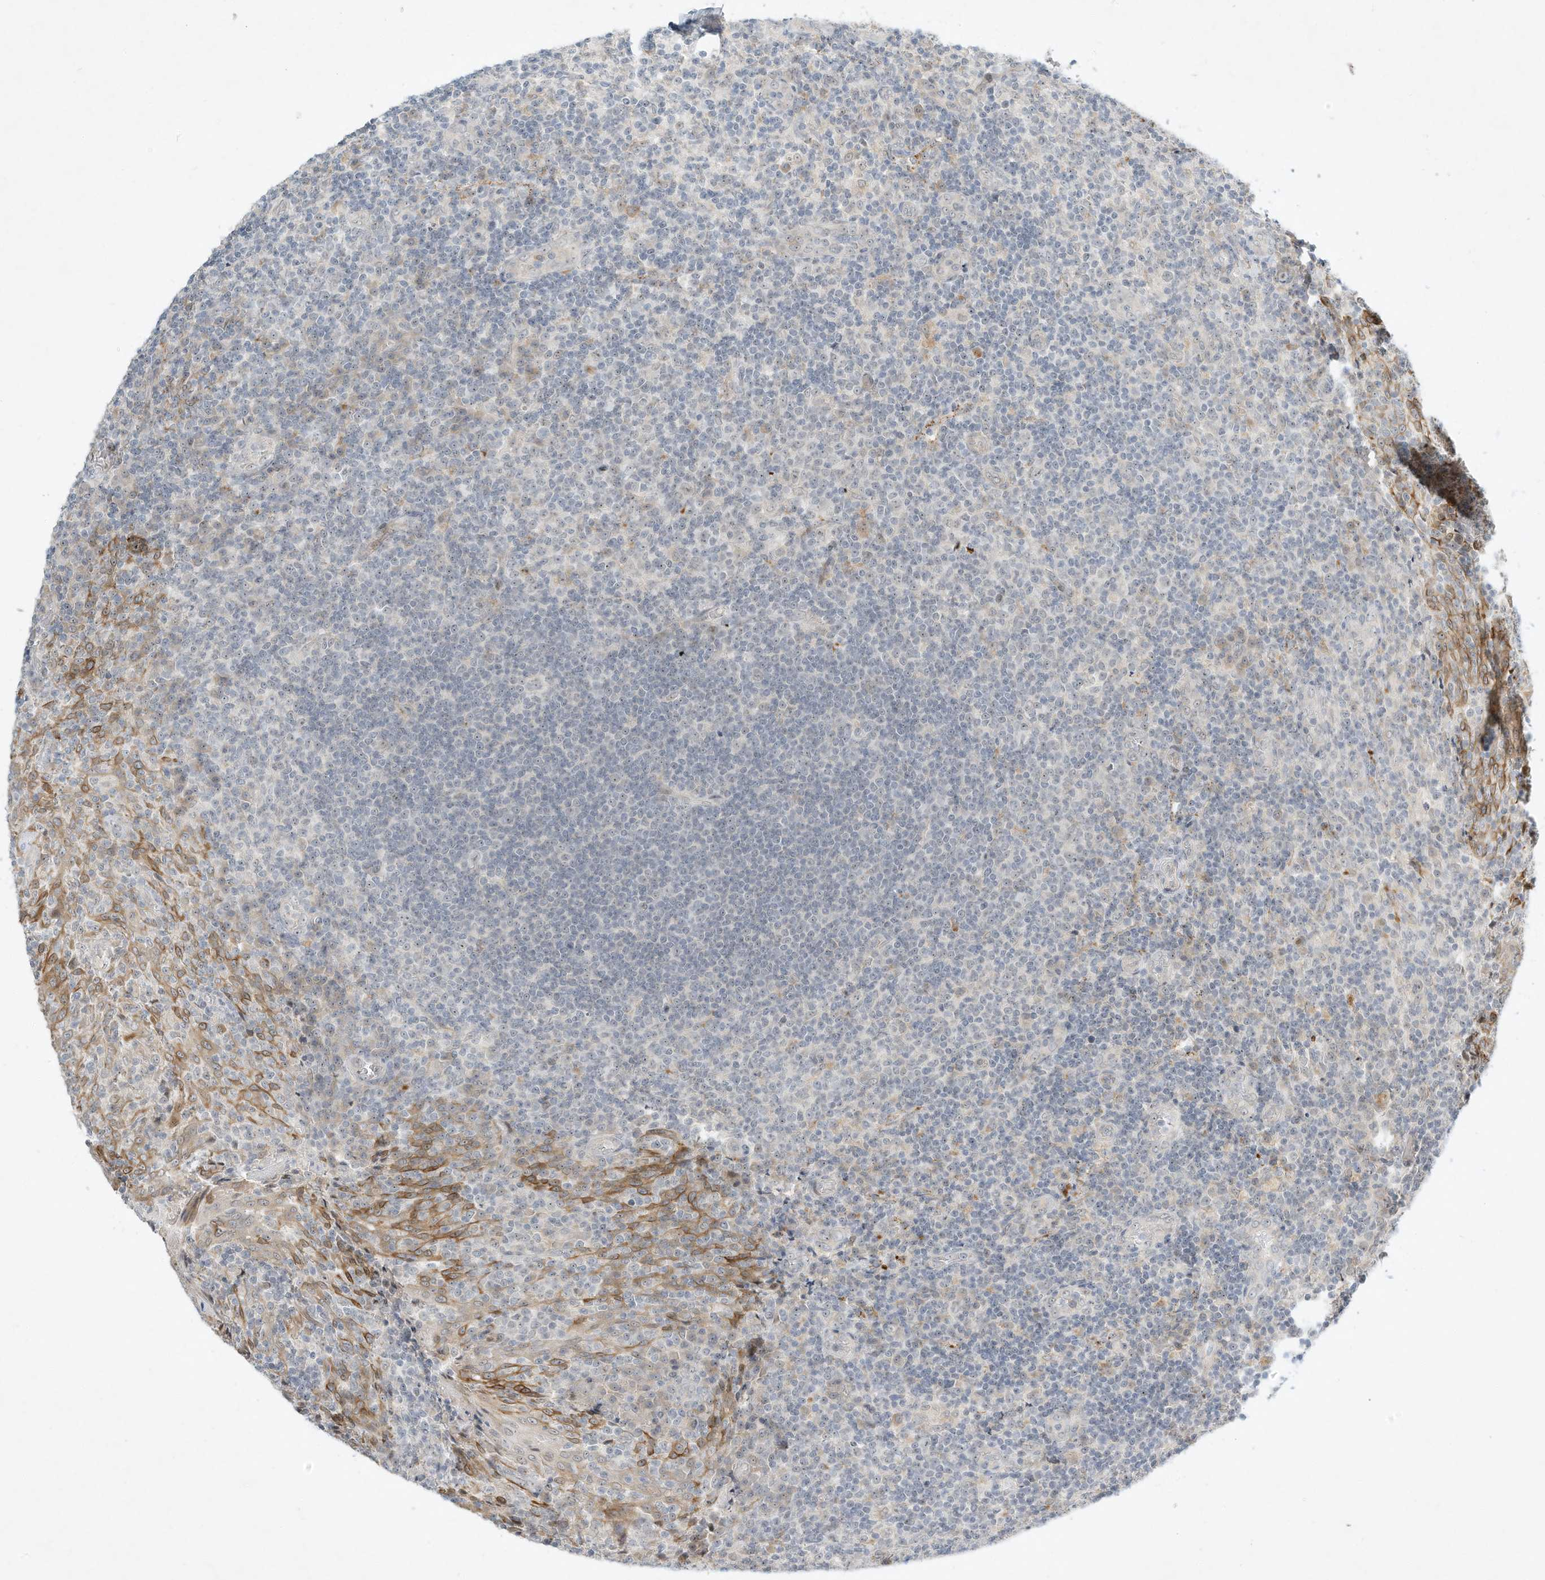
{"staining": {"intensity": "weak", "quantity": "<25%", "location": "cytoplasmic/membranous"}, "tissue": "tonsil", "cell_type": "Germinal center cells", "image_type": "normal", "snomed": [{"axis": "morphology", "description": "Normal tissue, NOS"}, {"axis": "topography", "description": "Tonsil"}], "caption": "IHC image of benign tonsil stained for a protein (brown), which reveals no staining in germinal center cells.", "gene": "PAK6", "patient": {"sex": "female", "age": 19}}